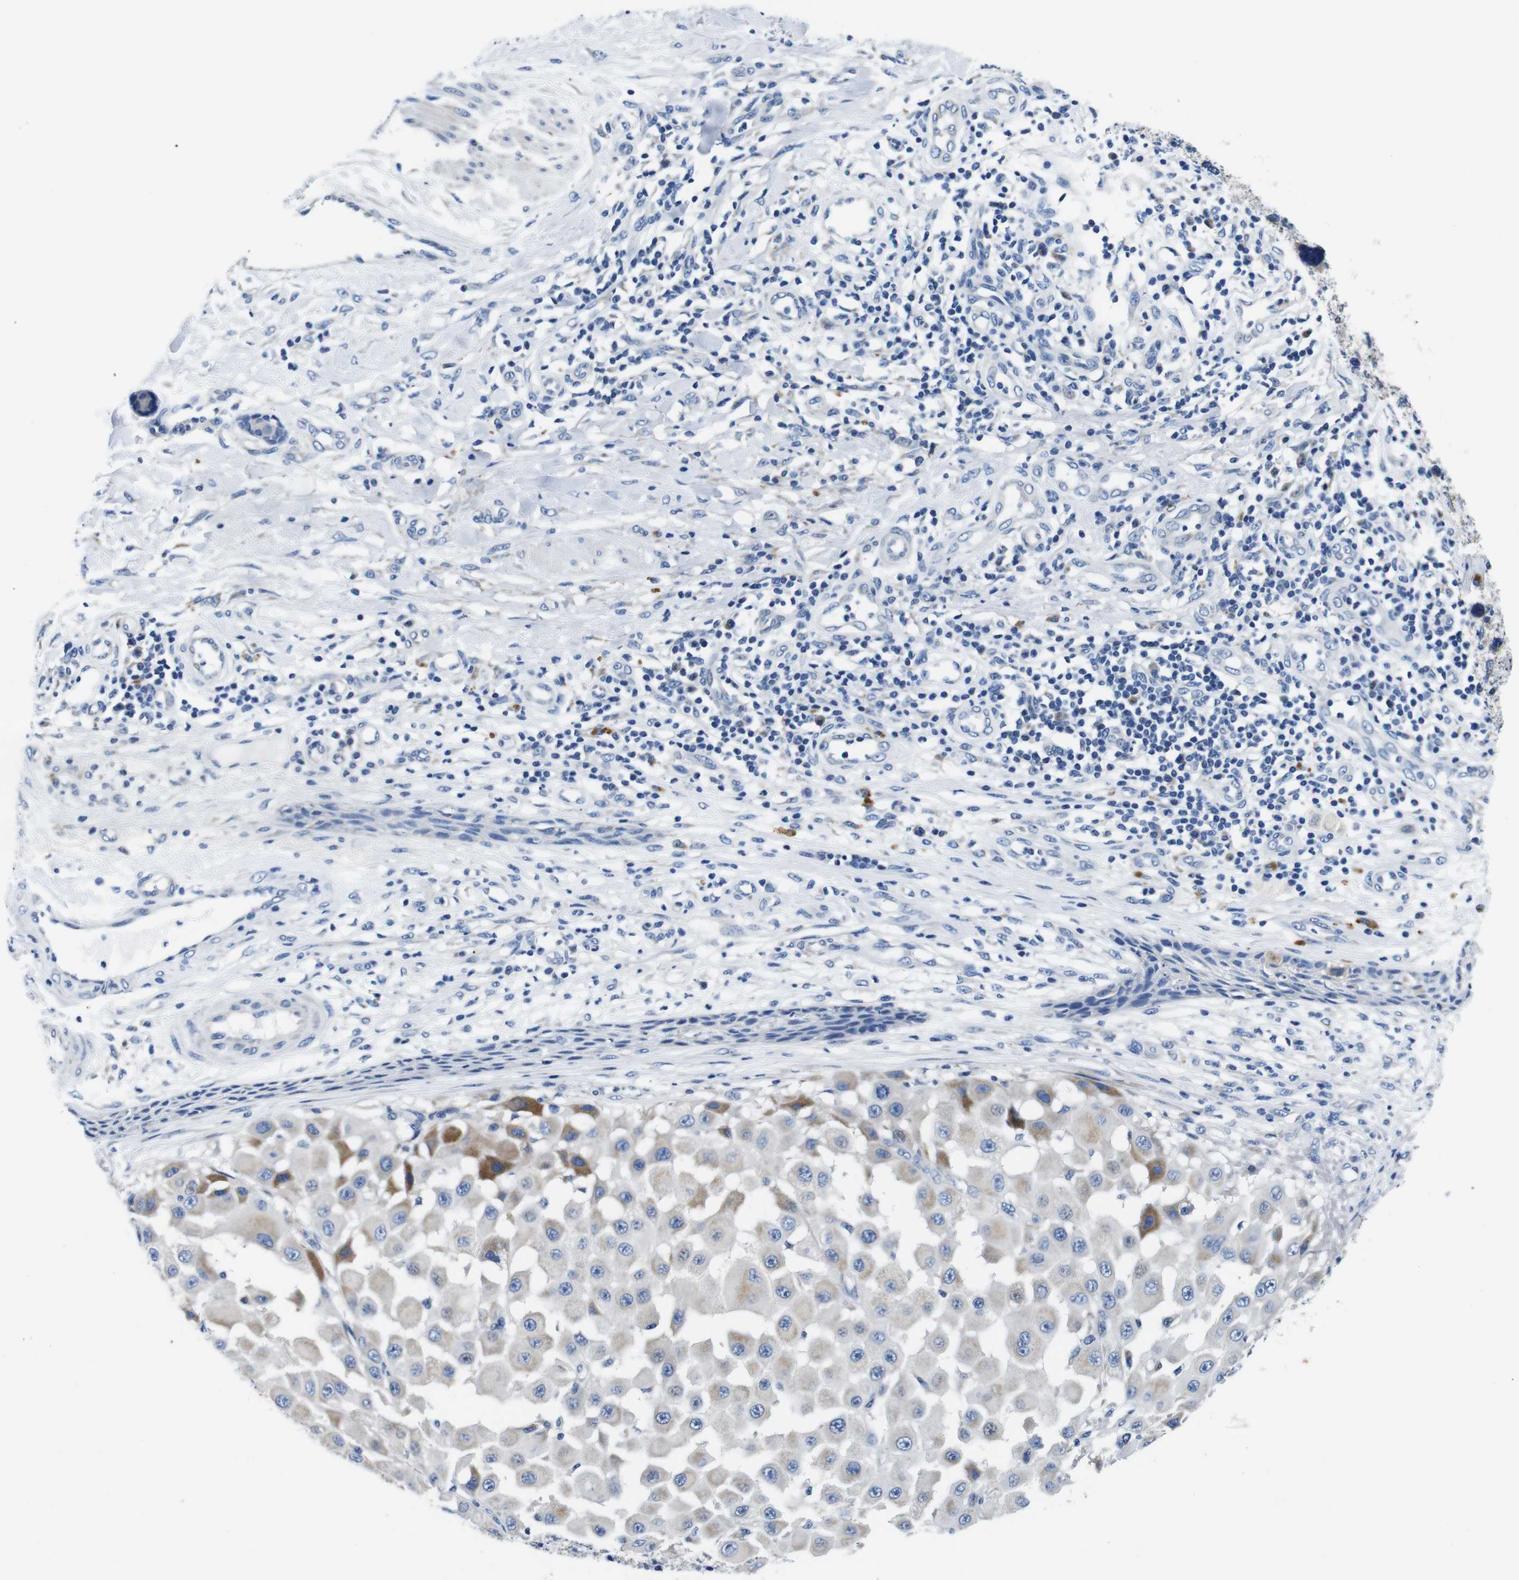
{"staining": {"intensity": "moderate", "quantity": "<25%", "location": "cytoplasmic/membranous"}, "tissue": "melanoma", "cell_type": "Tumor cells", "image_type": "cancer", "snomed": [{"axis": "morphology", "description": "Malignant melanoma, NOS"}, {"axis": "topography", "description": "Skin"}], "caption": "This image shows IHC staining of melanoma, with low moderate cytoplasmic/membranous positivity in approximately <25% of tumor cells.", "gene": "SNX19", "patient": {"sex": "female", "age": 81}}